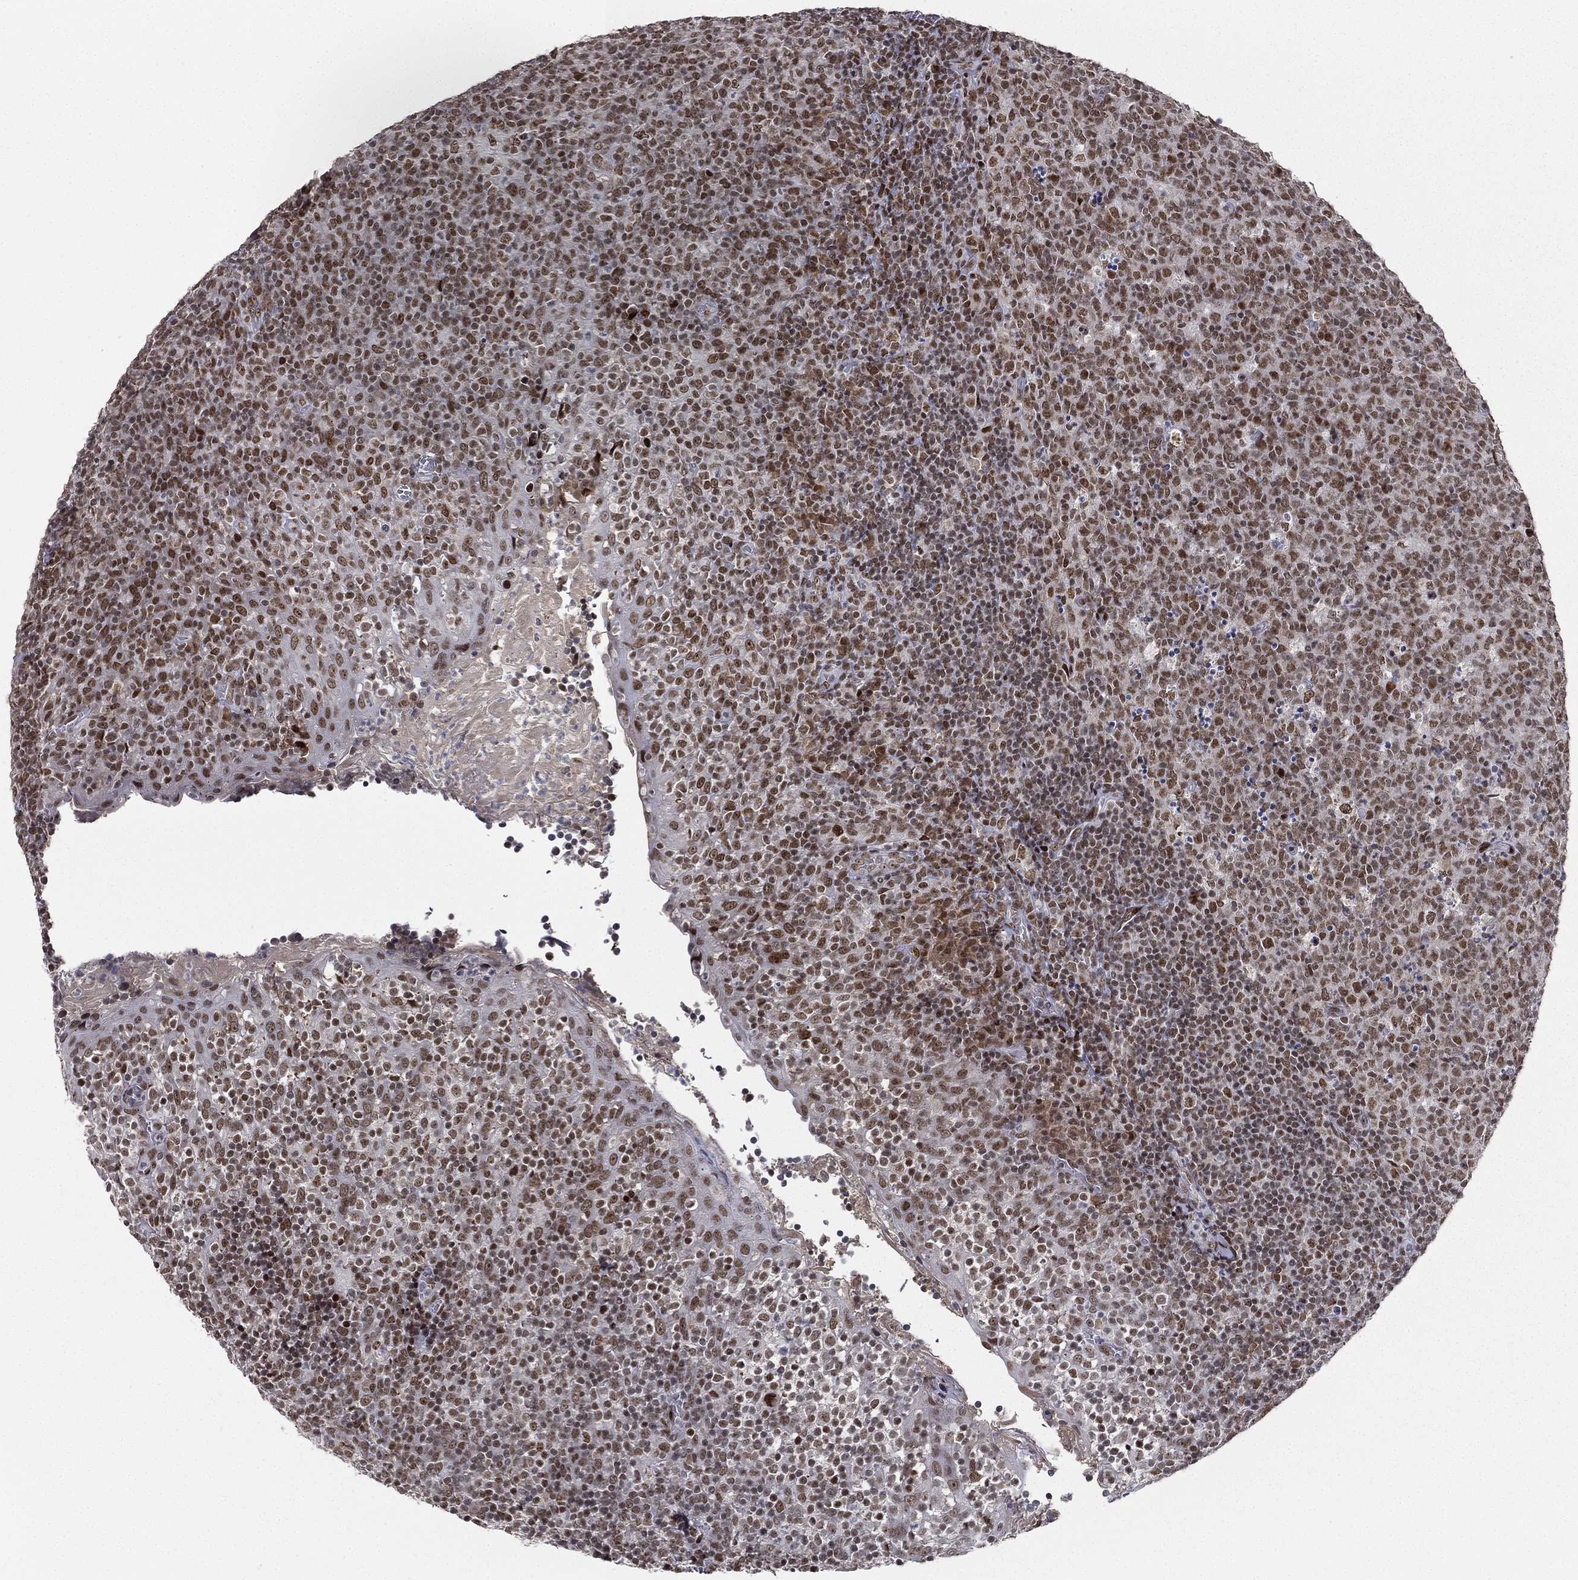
{"staining": {"intensity": "moderate", "quantity": ">75%", "location": "nuclear"}, "tissue": "tonsil", "cell_type": "Germinal center cells", "image_type": "normal", "snomed": [{"axis": "morphology", "description": "Normal tissue, NOS"}, {"axis": "topography", "description": "Tonsil"}], "caption": "Approximately >75% of germinal center cells in normal human tonsil exhibit moderate nuclear protein positivity as visualized by brown immunohistochemical staining.", "gene": "RTF1", "patient": {"sex": "female", "age": 5}}